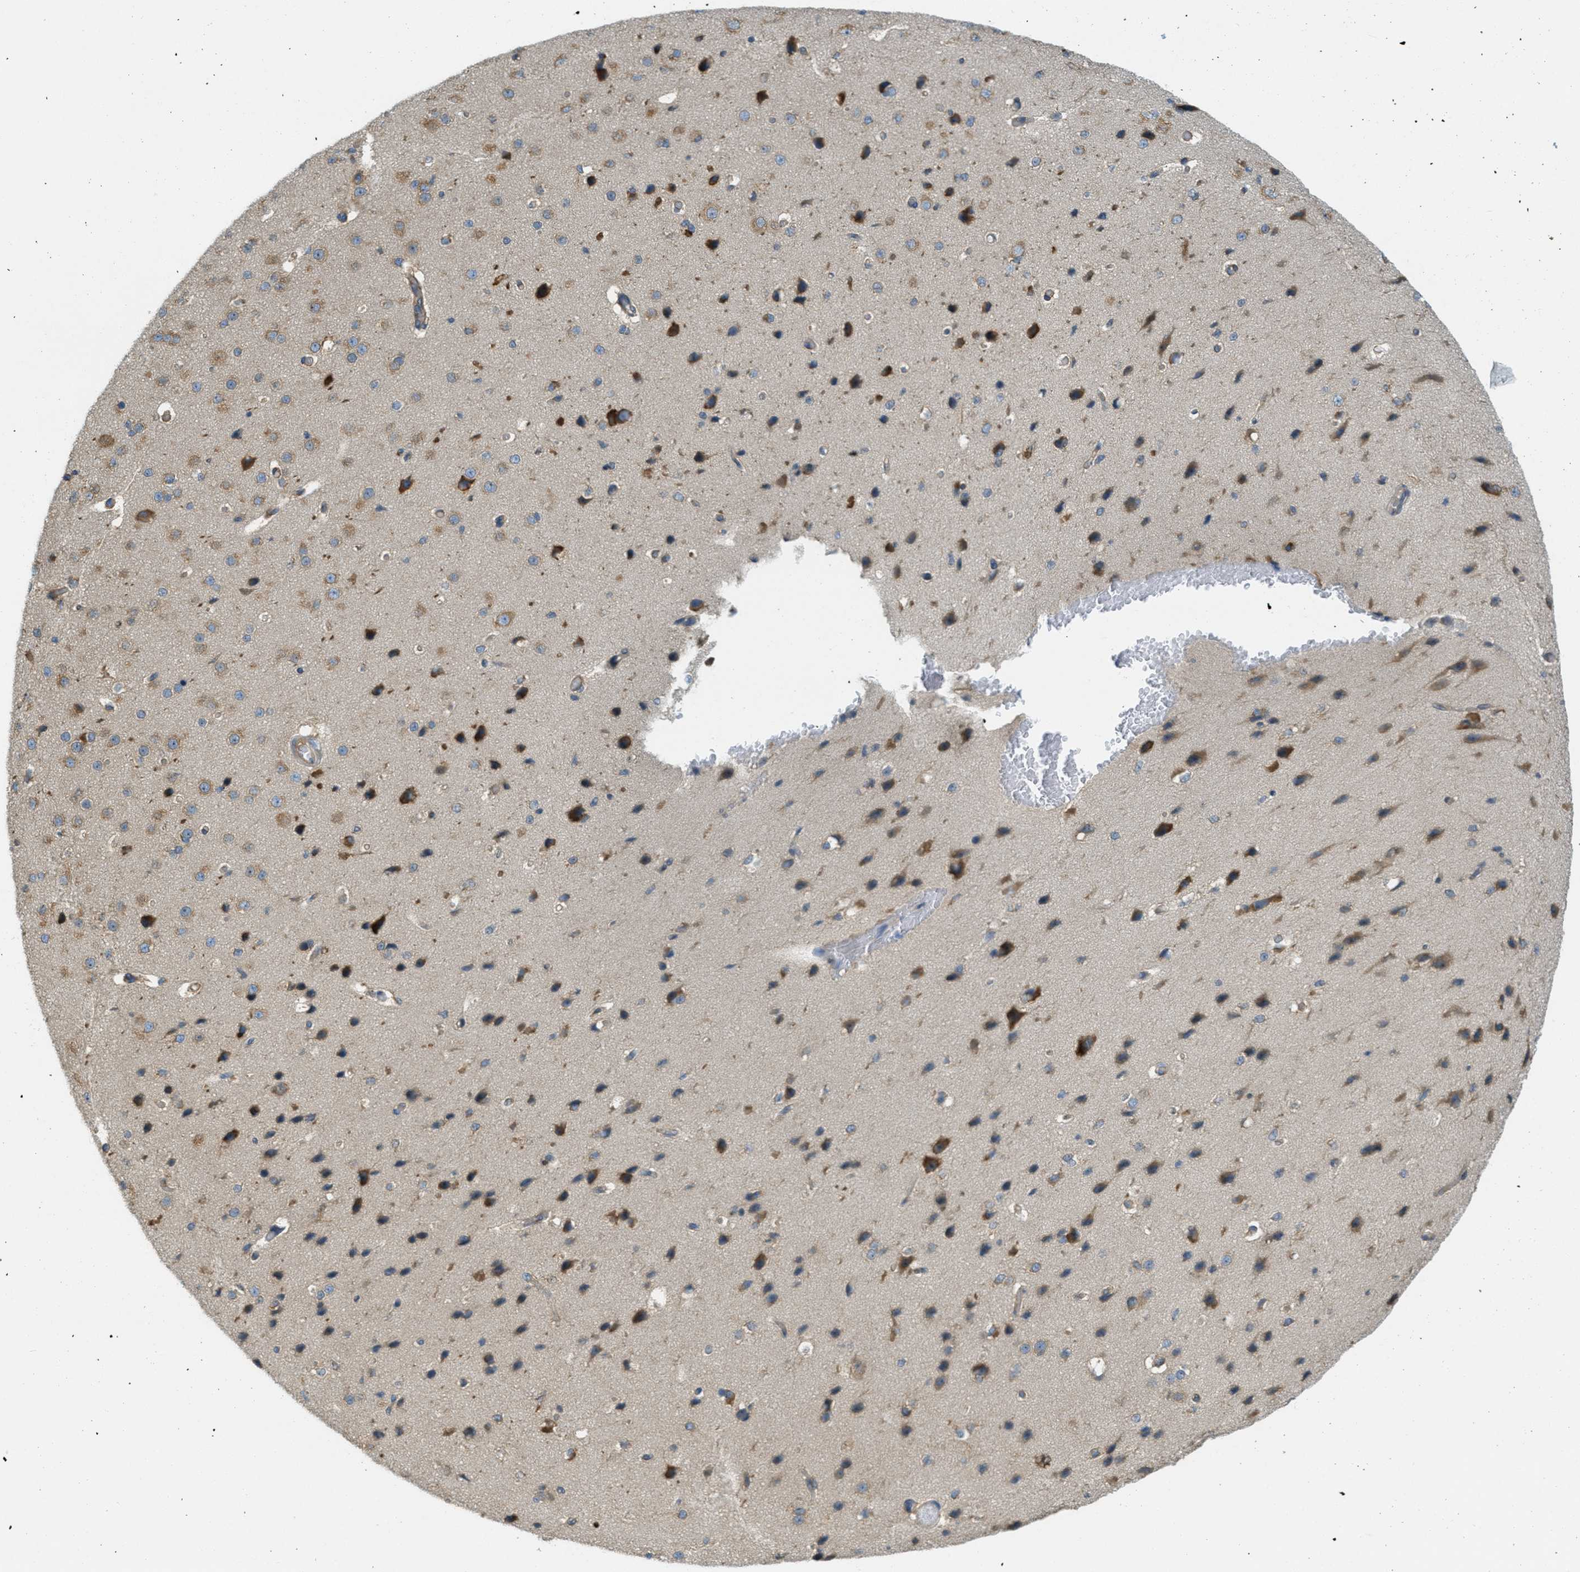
{"staining": {"intensity": "negative", "quantity": "none", "location": "none"}, "tissue": "cerebral cortex", "cell_type": "Endothelial cells", "image_type": "normal", "snomed": [{"axis": "morphology", "description": "Normal tissue, NOS"}, {"axis": "morphology", "description": "Developmental malformation"}, {"axis": "topography", "description": "Cerebral cortex"}], "caption": "High power microscopy histopathology image of an immunohistochemistry (IHC) photomicrograph of benign cerebral cortex, revealing no significant staining in endothelial cells. (DAB (3,3'-diaminobenzidine) immunohistochemistry visualized using brightfield microscopy, high magnification).", "gene": "ABCF1", "patient": {"sex": "female", "age": 30}}